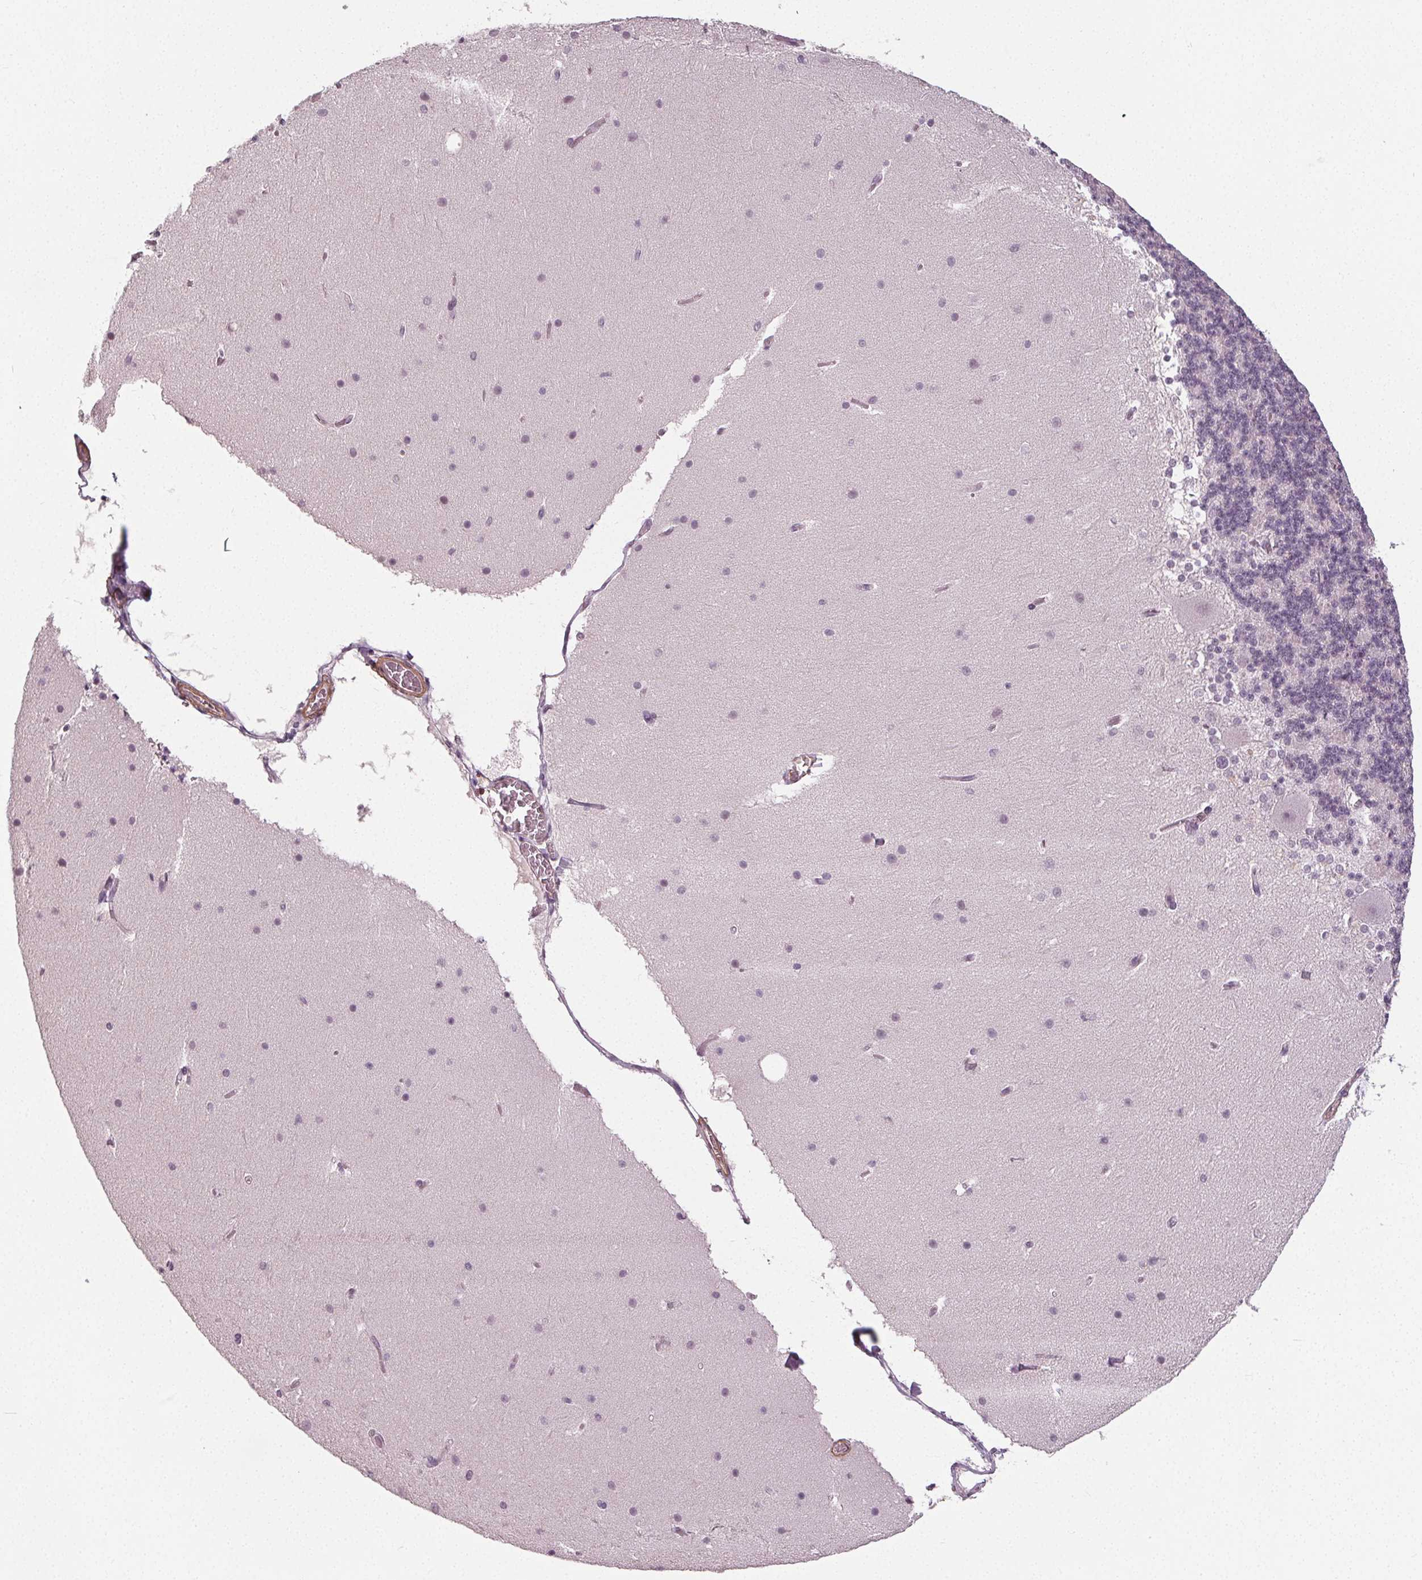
{"staining": {"intensity": "negative", "quantity": "none", "location": "none"}, "tissue": "cerebellum", "cell_type": "Cells in granular layer", "image_type": "normal", "snomed": [{"axis": "morphology", "description": "Normal tissue, NOS"}, {"axis": "topography", "description": "Cerebellum"}], "caption": "High power microscopy micrograph of an IHC histopathology image of unremarkable cerebellum, revealing no significant expression in cells in granular layer. (DAB (3,3'-diaminobenzidine) immunohistochemistry (IHC) visualized using brightfield microscopy, high magnification).", "gene": "PKP1", "patient": {"sex": "female", "age": 19}}